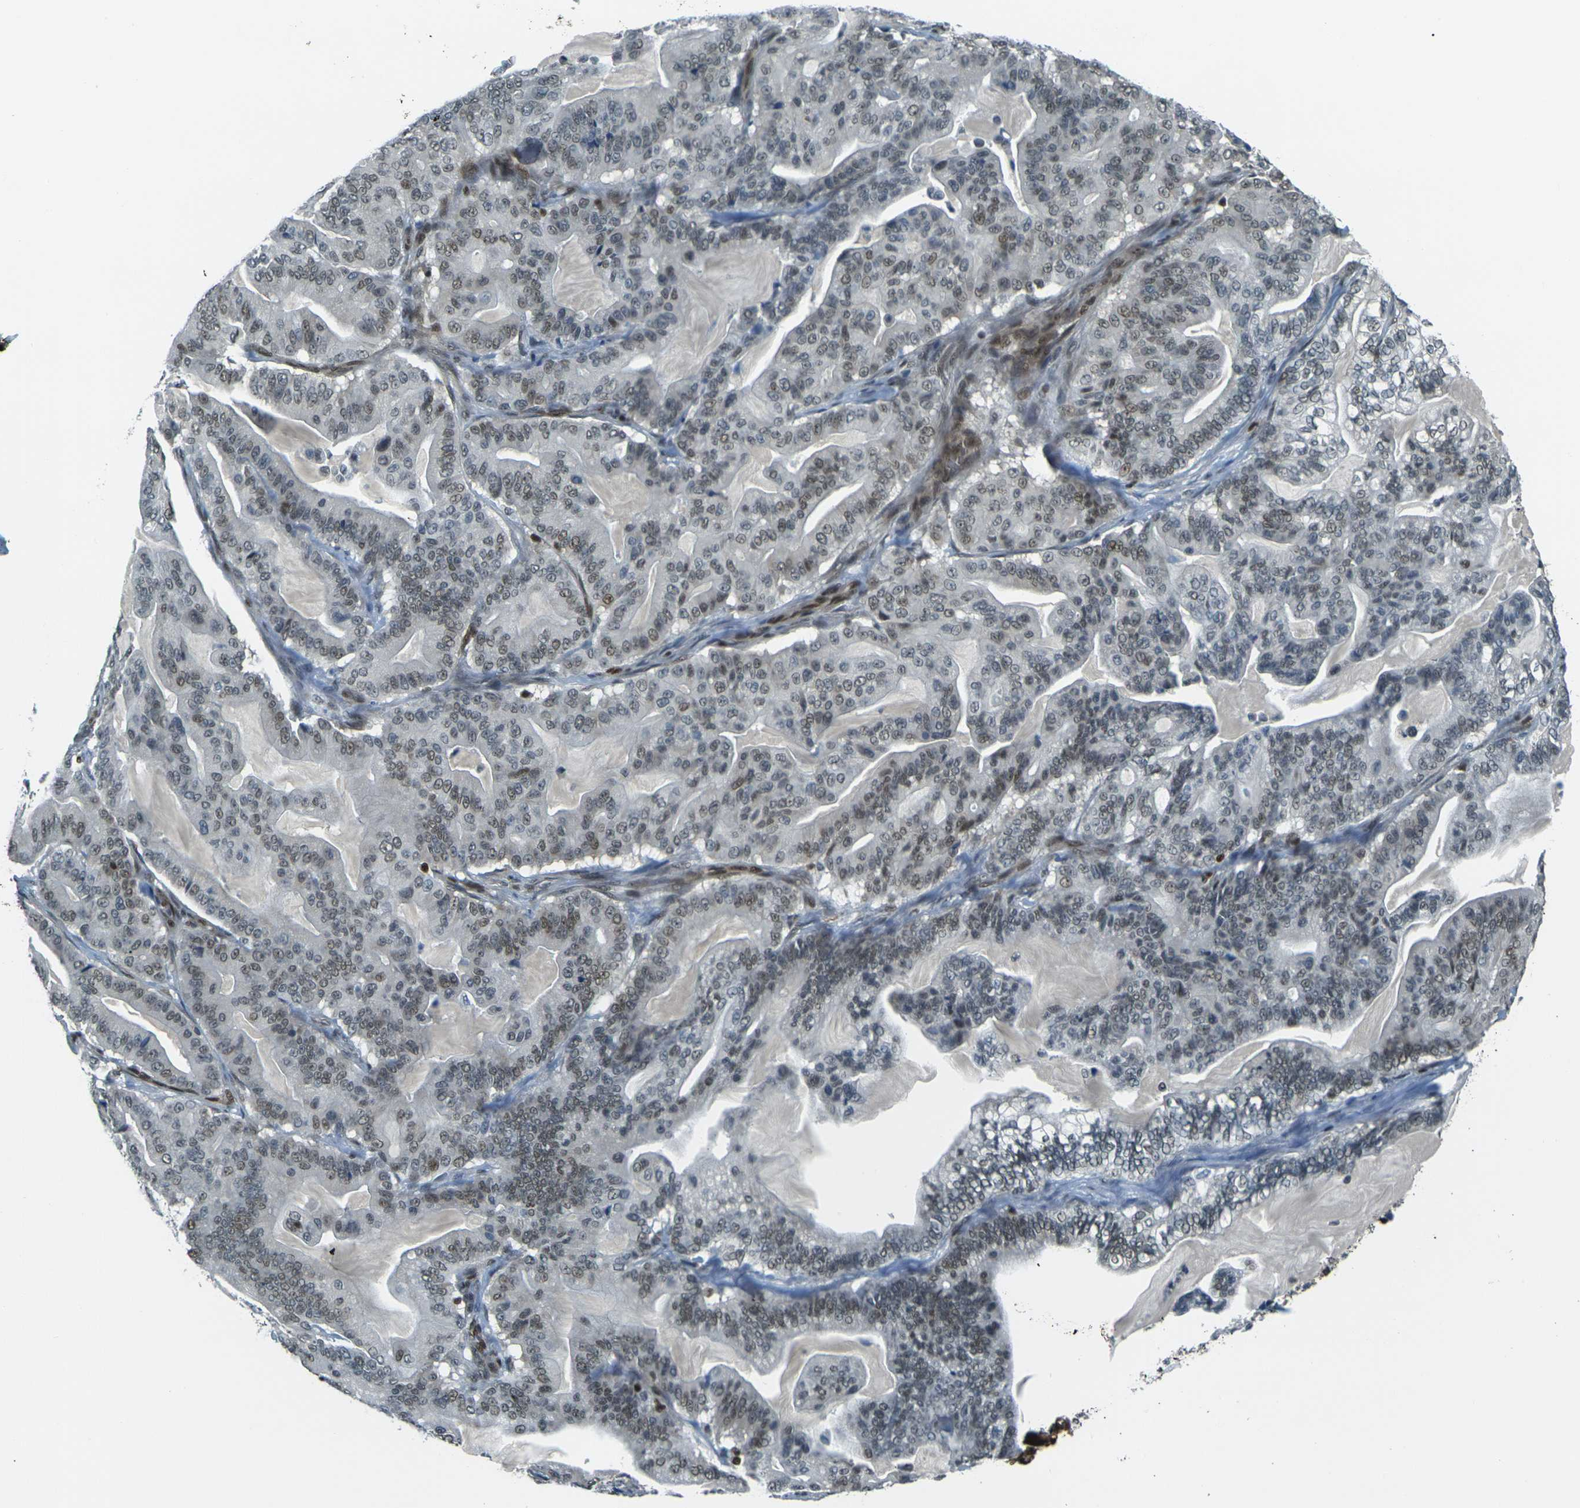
{"staining": {"intensity": "weak", "quantity": ">75%", "location": "nuclear"}, "tissue": "pancreatic cancer", "cell_type": "Tumor cells", "image_type": "cancer", "snomed": [{"axis": "morphology", "description": "Adenocarcinoma, NOS"}, {"axis": "topography", "description": "Pancreas"}], "caption": "Pancreatic cancer (adenocarcinoma) stained with a protein marker reveals weak staining in tumor cells.", "gene": "NHEJ1", "patient": {"sex": "male", "age": 63}}